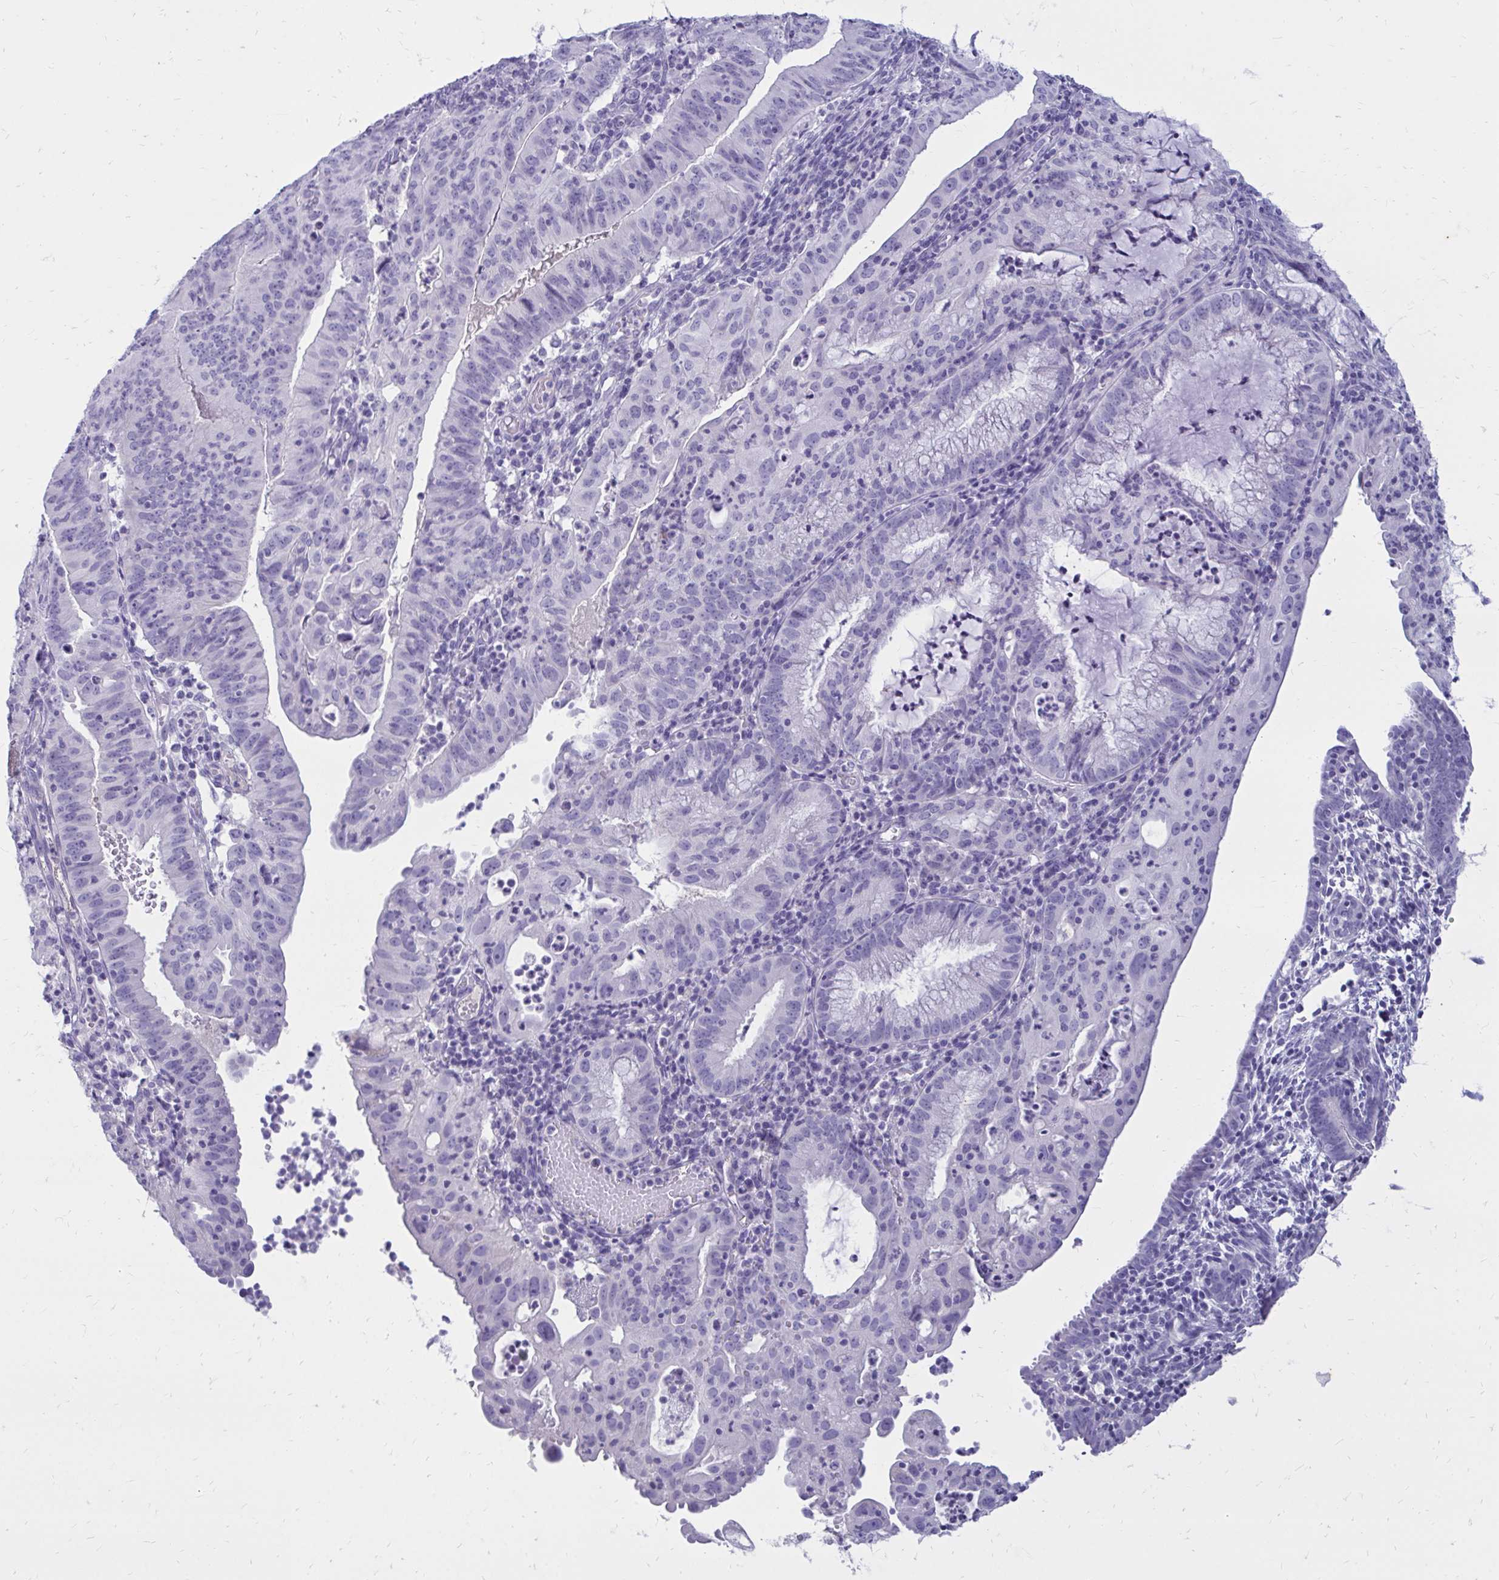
{"staining": {"intensity": "negative", "quantity": "none", "location": "none"}, "tissue": "endometrial cancer", "cell_type": "Tumor cells", "image_type": "cancer", "snomed": [{"axis": "morphology", "description": "Adenocarcinoma, NOS"}, {"axis": "topography", "description": "Endometrium"}], "caption": "Adenocarcinoma (endometrial) stained for a protein using immunohistochemistry demonstrates no expression tumor cells.", "gene": "NANOGNB", "patient": {"sex": "female", "age": 60}}